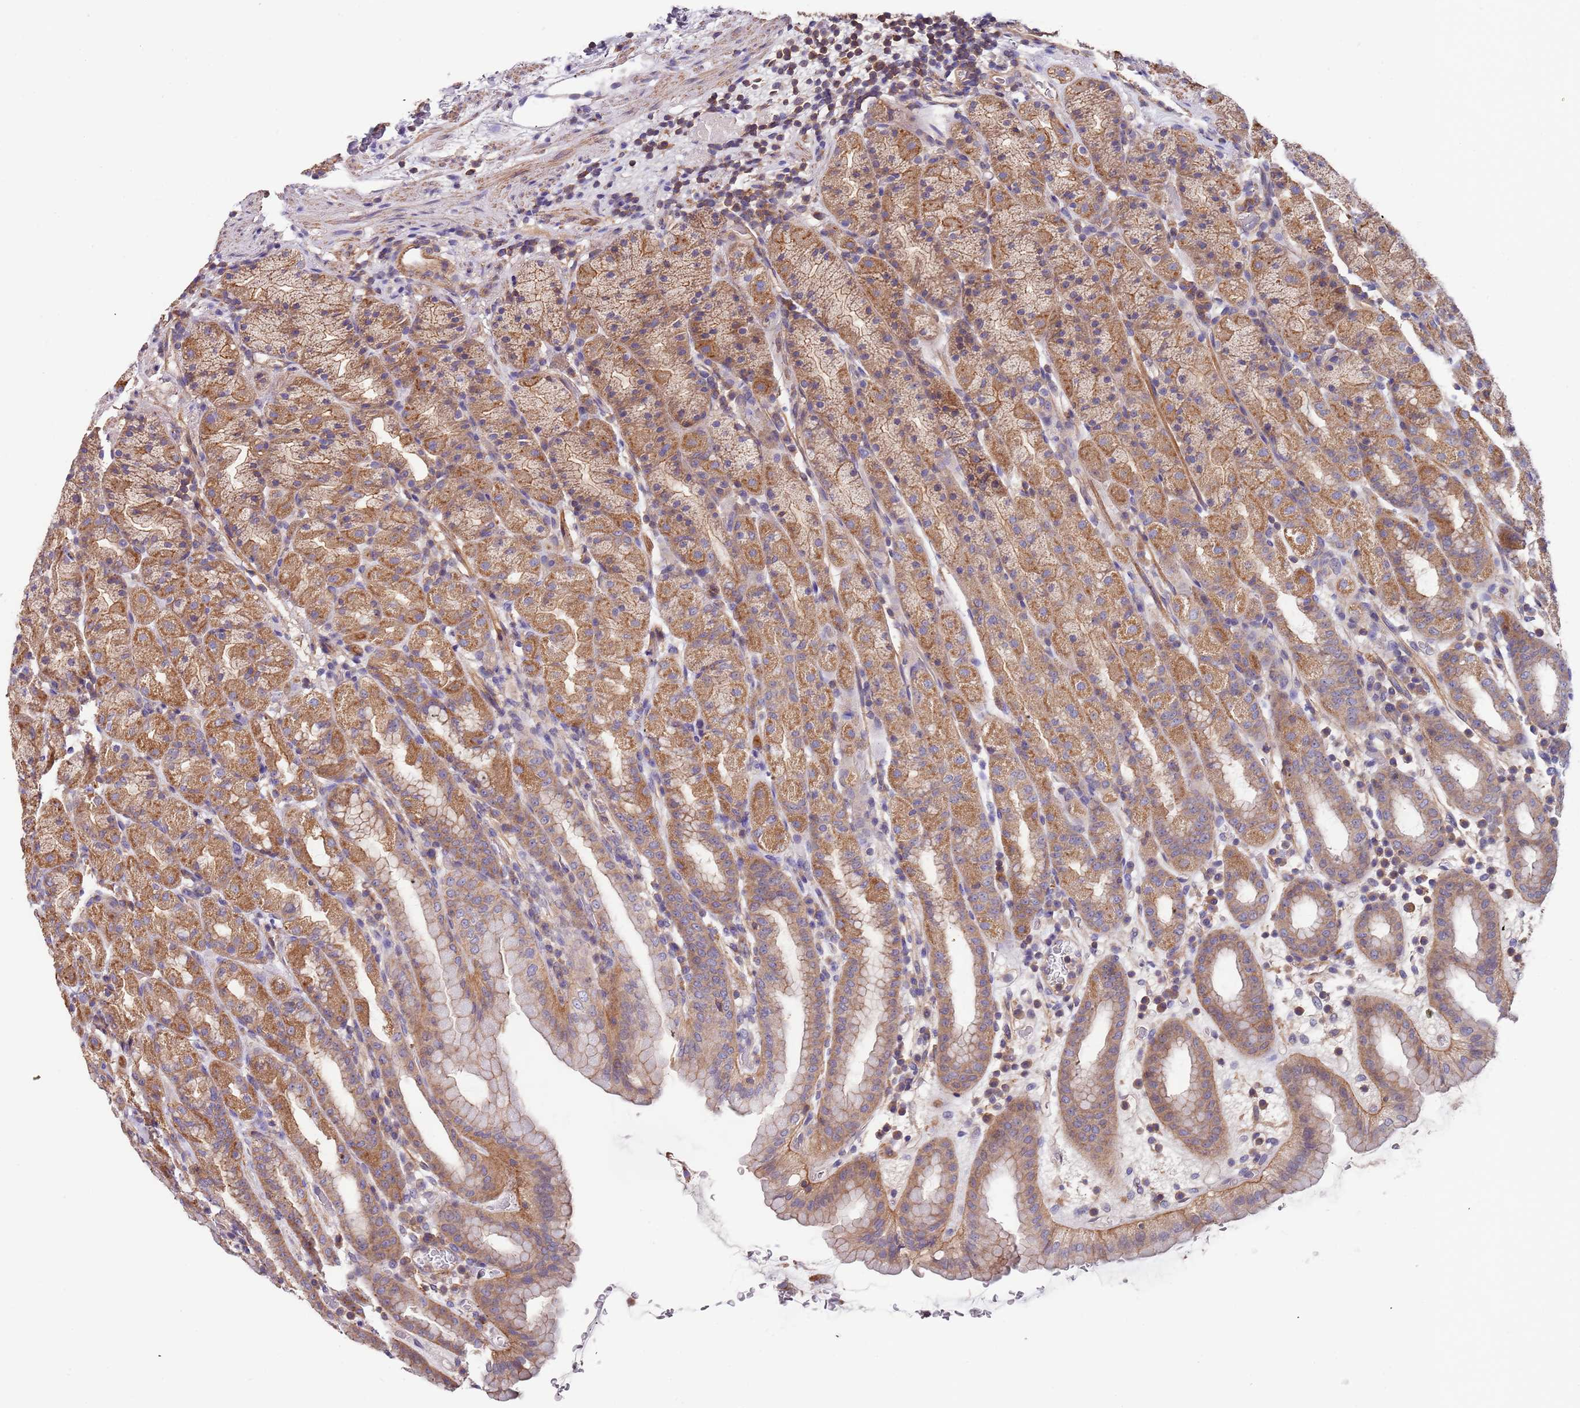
{"staining": {"intensity": "moderate", "quantity": ">75%", "location": "cytoplasmic/membranous"}, "tissue": "stomach", "cell_type": "Glandular cells", "image_type": "normal", "snomed": [{"axis": "morphology", "description": "Normal tissue, NOS"}, {"axis": "topography", "description": "Stomach, upper"}], "caption": "Immunohistochemical staining of normal human stomach reveals moderate cytoplasmic/membranous protein positivity in approximately >75% of glandular cells.", "gene": "SYT4", "patient": {"sex": "male", "age": 68}}